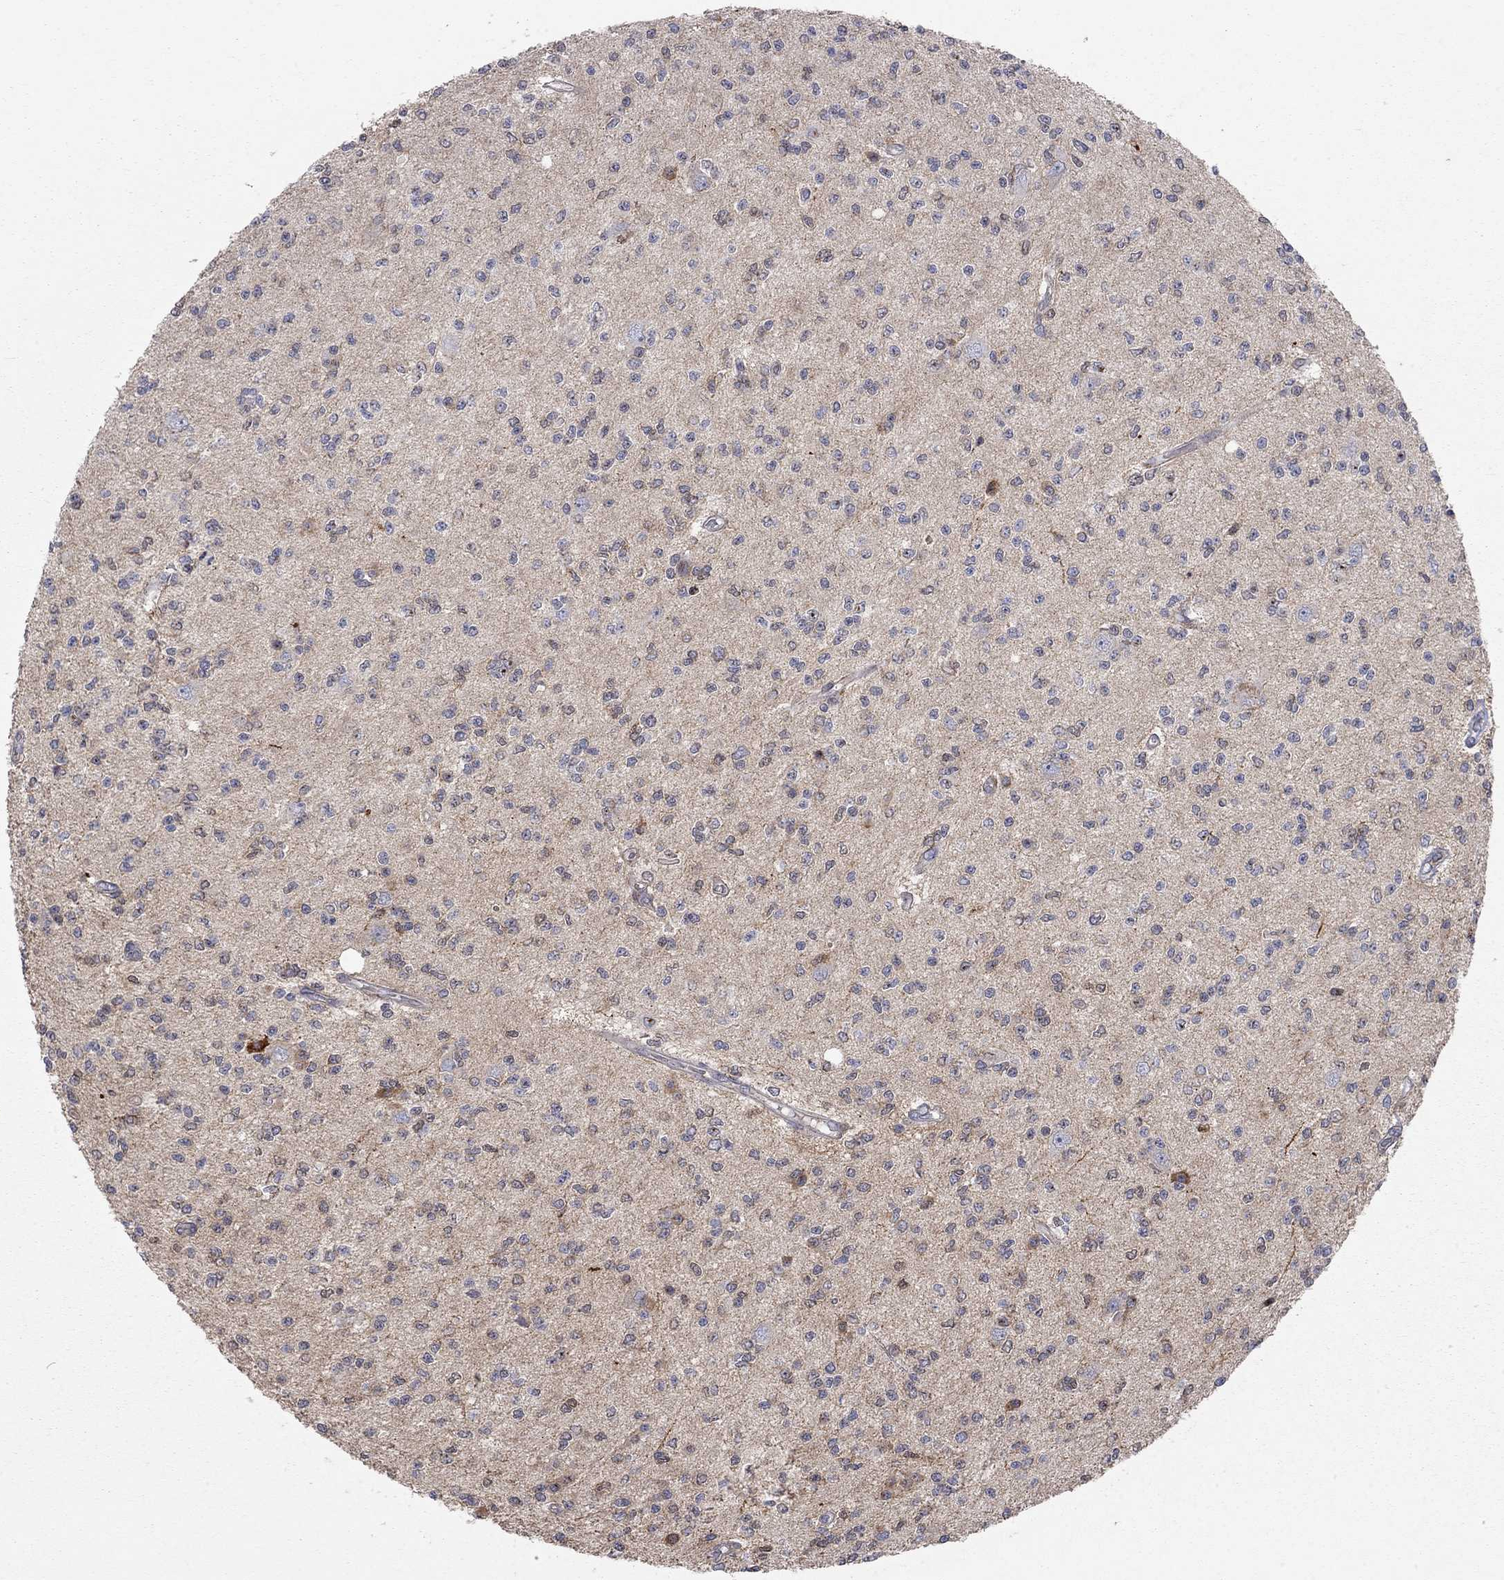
{"staining": {"intensity": "negative", "quantity": "none", "location": "none"}, "tissue": "glioma", "cell_type": "Tumor cells", "image_type": "cancer", "snomed": [{"axis": "morphology", "description": "Glioma, malignant, Low grade"}, {"axis": "topography", "description": "Brain"}], "caption": "Glioma was stained to show a protein in brown. There is no significant positivity in tumor cells.", "gene": "ERN2", "patient": {"sex": "male", "age": 67}}